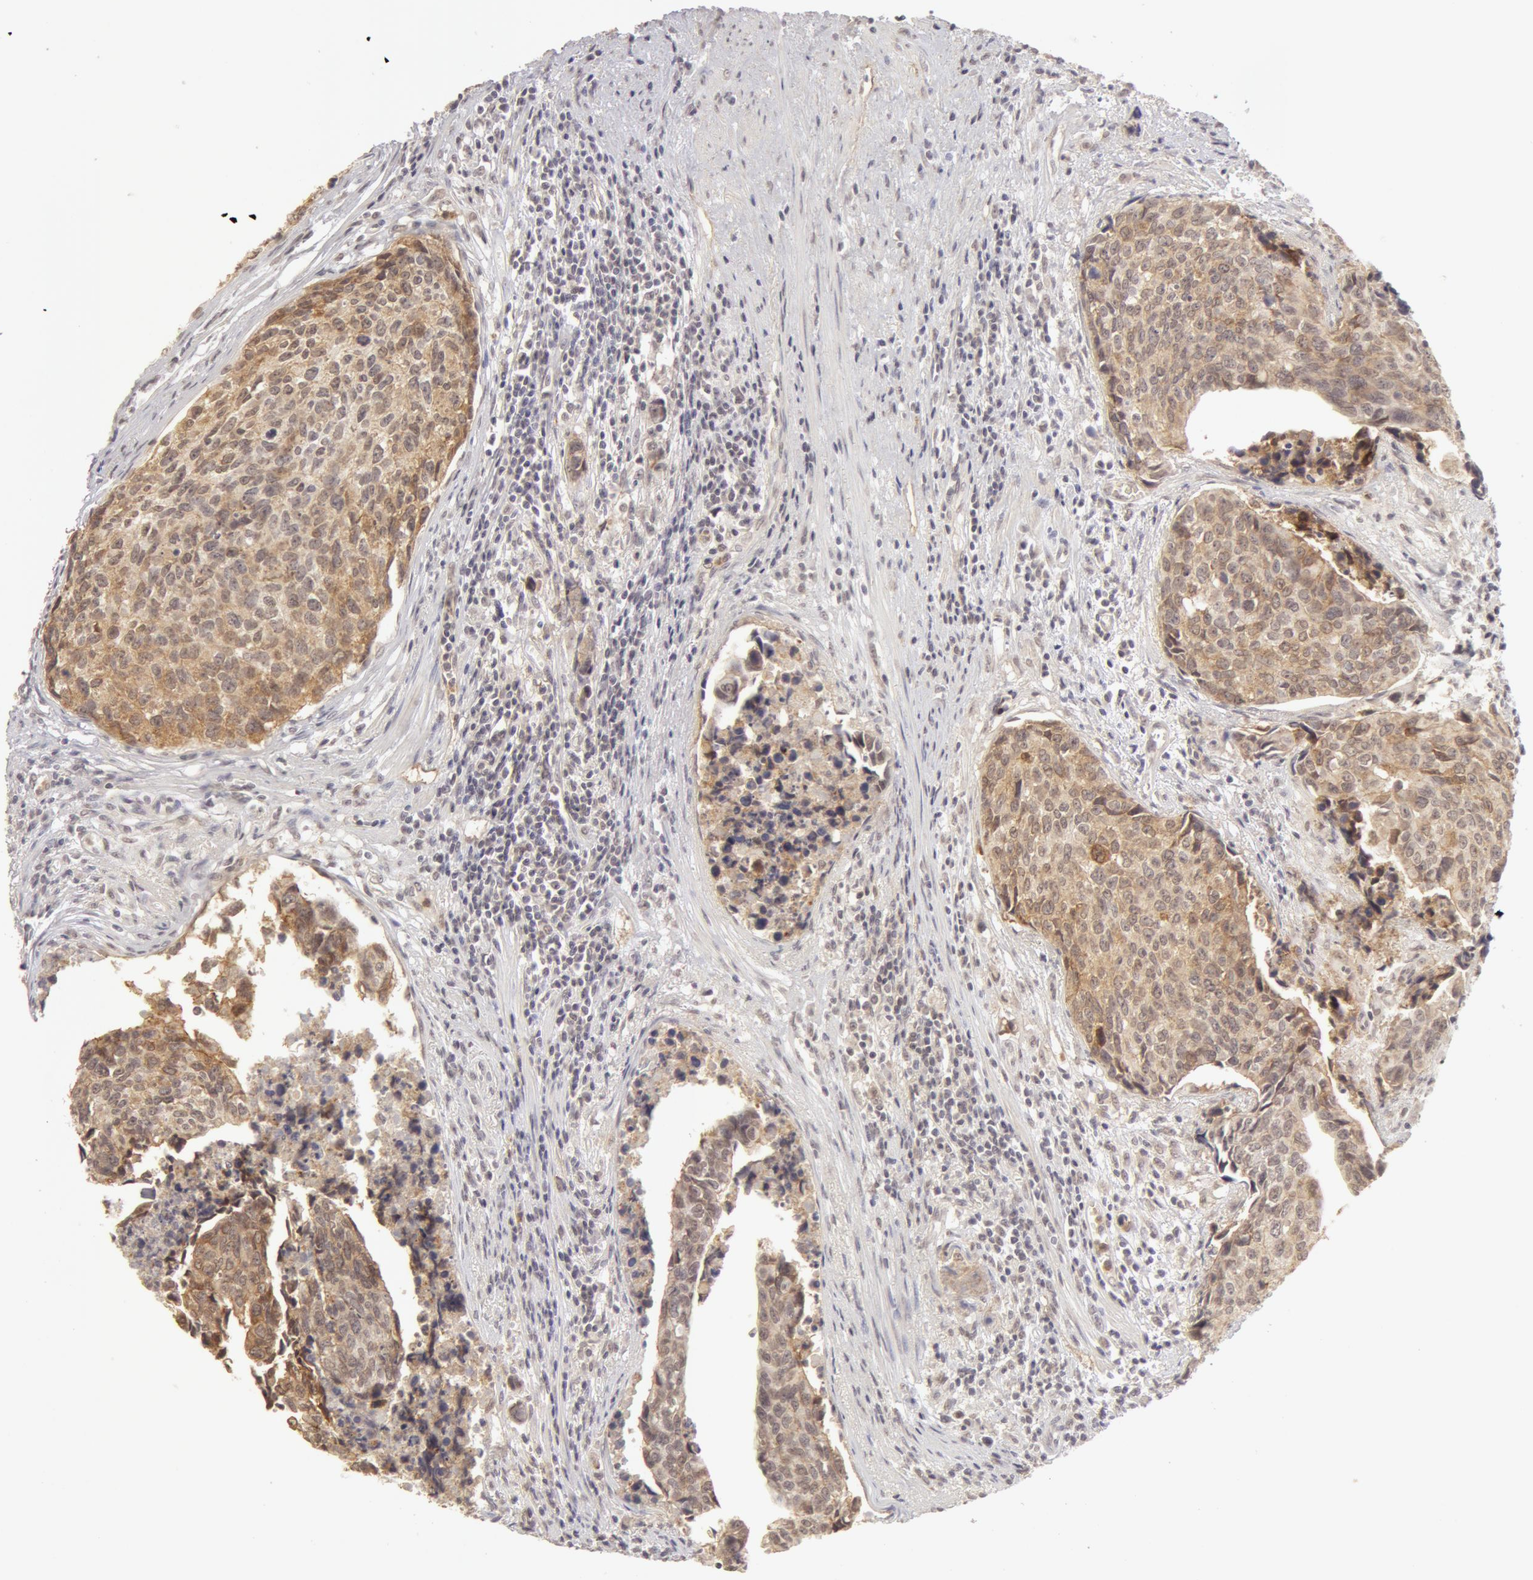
{"staining": {"intensity": "moderate", "quantity": ">75%", "location": "cytoplasmic/membranous"}, "tissue": "urothelial cancer", "cell_type": "Tumor cells", "image_type": "cancer", "snomed": [{"axis": "morphology", "description": "Urothelial carcinoma, High grade"}, {"axis": "topography", "description": "Urinary bladder"}], "caption": "Protein staining of urothelial cancer tissue shows moderate cytoplasmic/membranous positivity in about >75% of tumor cells. The staining was performed using DAB (3,3'-diaminobenzidine) to visualize the protein expression in brown, while the nuclei were stained in blue with hematoxylin (Magnification: 20x).", "gene": "ADAM10", "patient": {"sex": "male", "age": 81}}